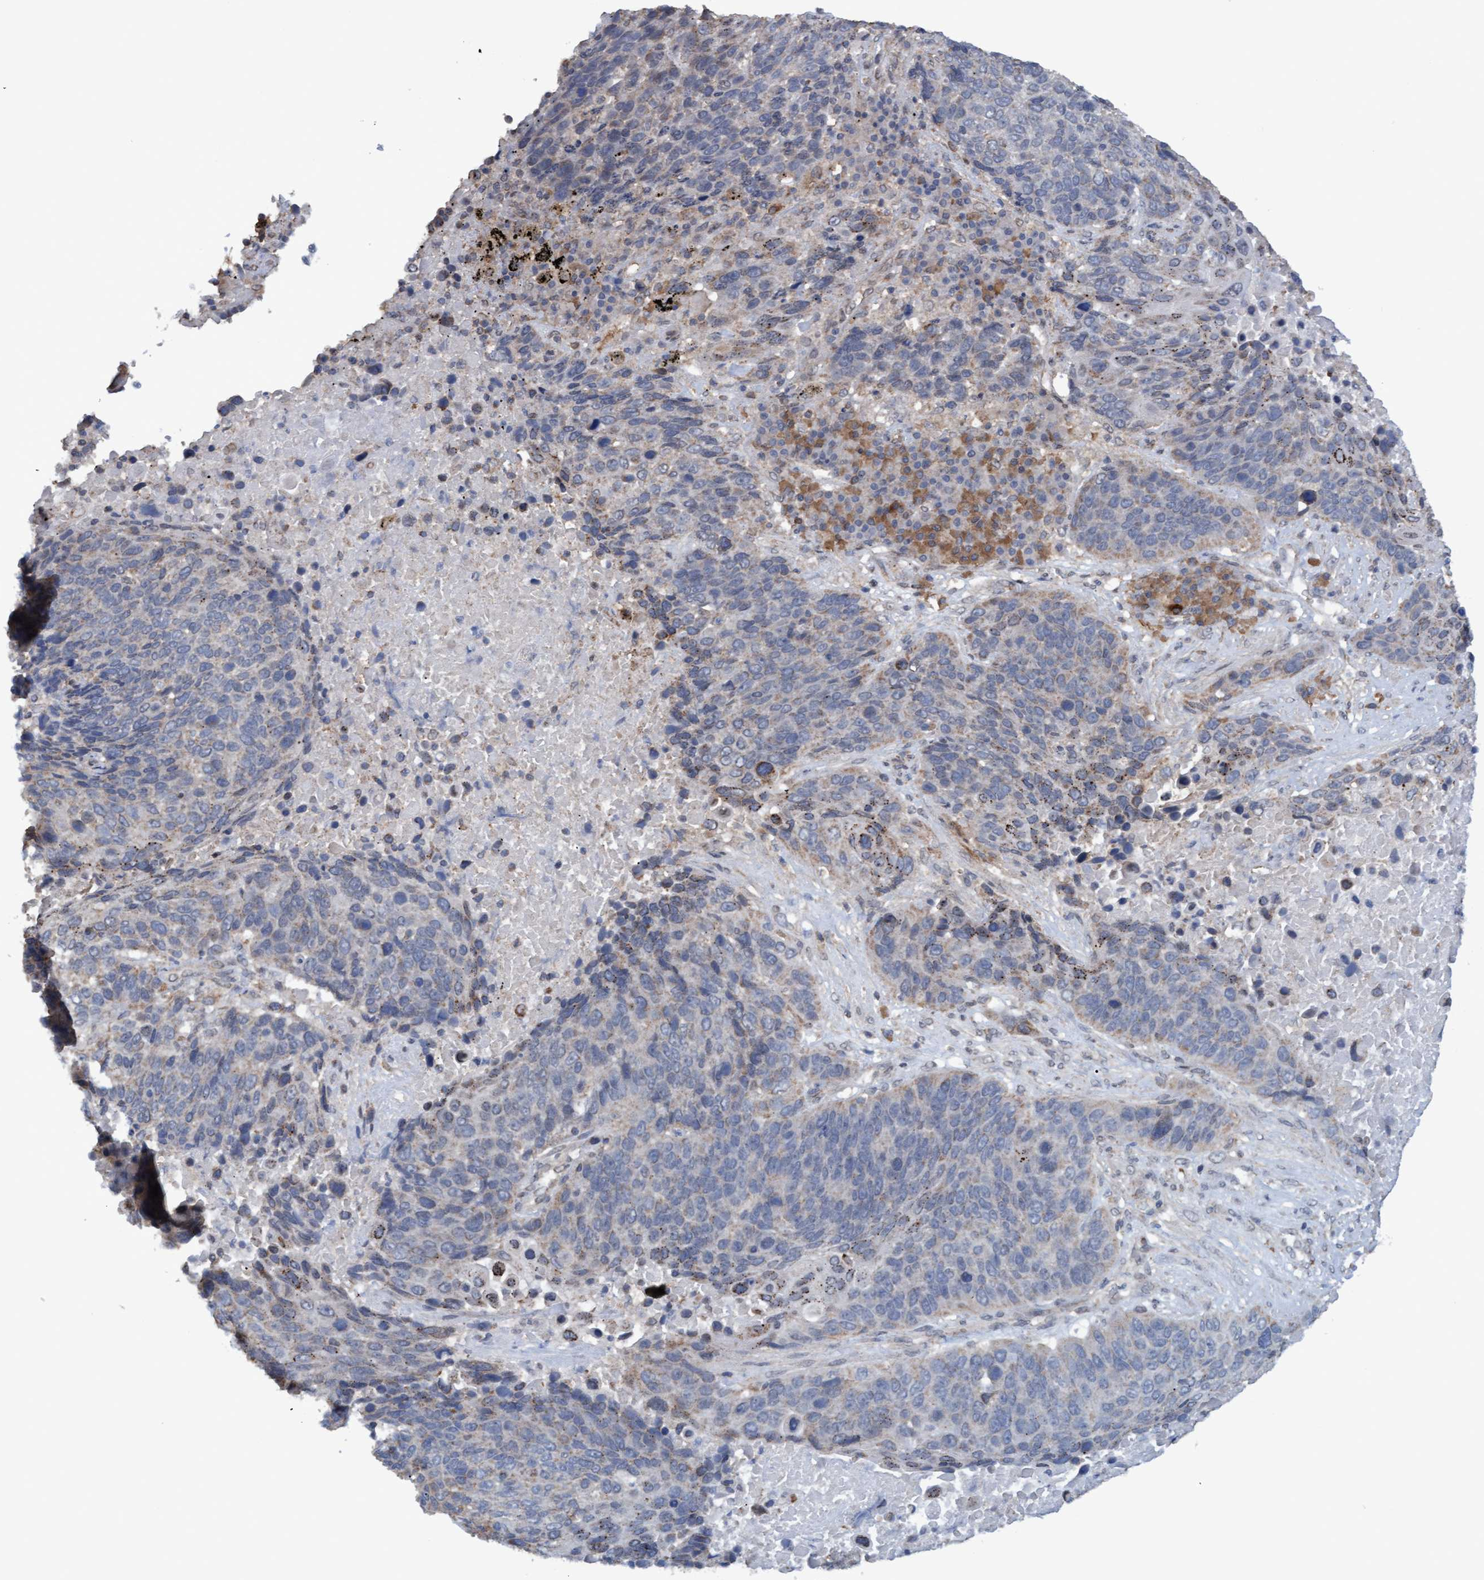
{"staining": {"intensity": "weak", "quantity": "<25%", "location": "cytoplasmic/membranous"}, "tissue": "lung cancer", "cell_type": "Tumor cells", "image_type": "cancer", "snomed": [{"axis": "morphology", "description": "Squamous cell carcinoma, NOS"}, {"axis": "topography", "description": "Lung"}], "caption": "A micrograph of human lung squamous cell carcinoma is negative for staining in tumor cells. (IHC, brightfield microscopy, high magnification).", "gene": "MGLL", "patient": {"sex": "male", "age": 66}}